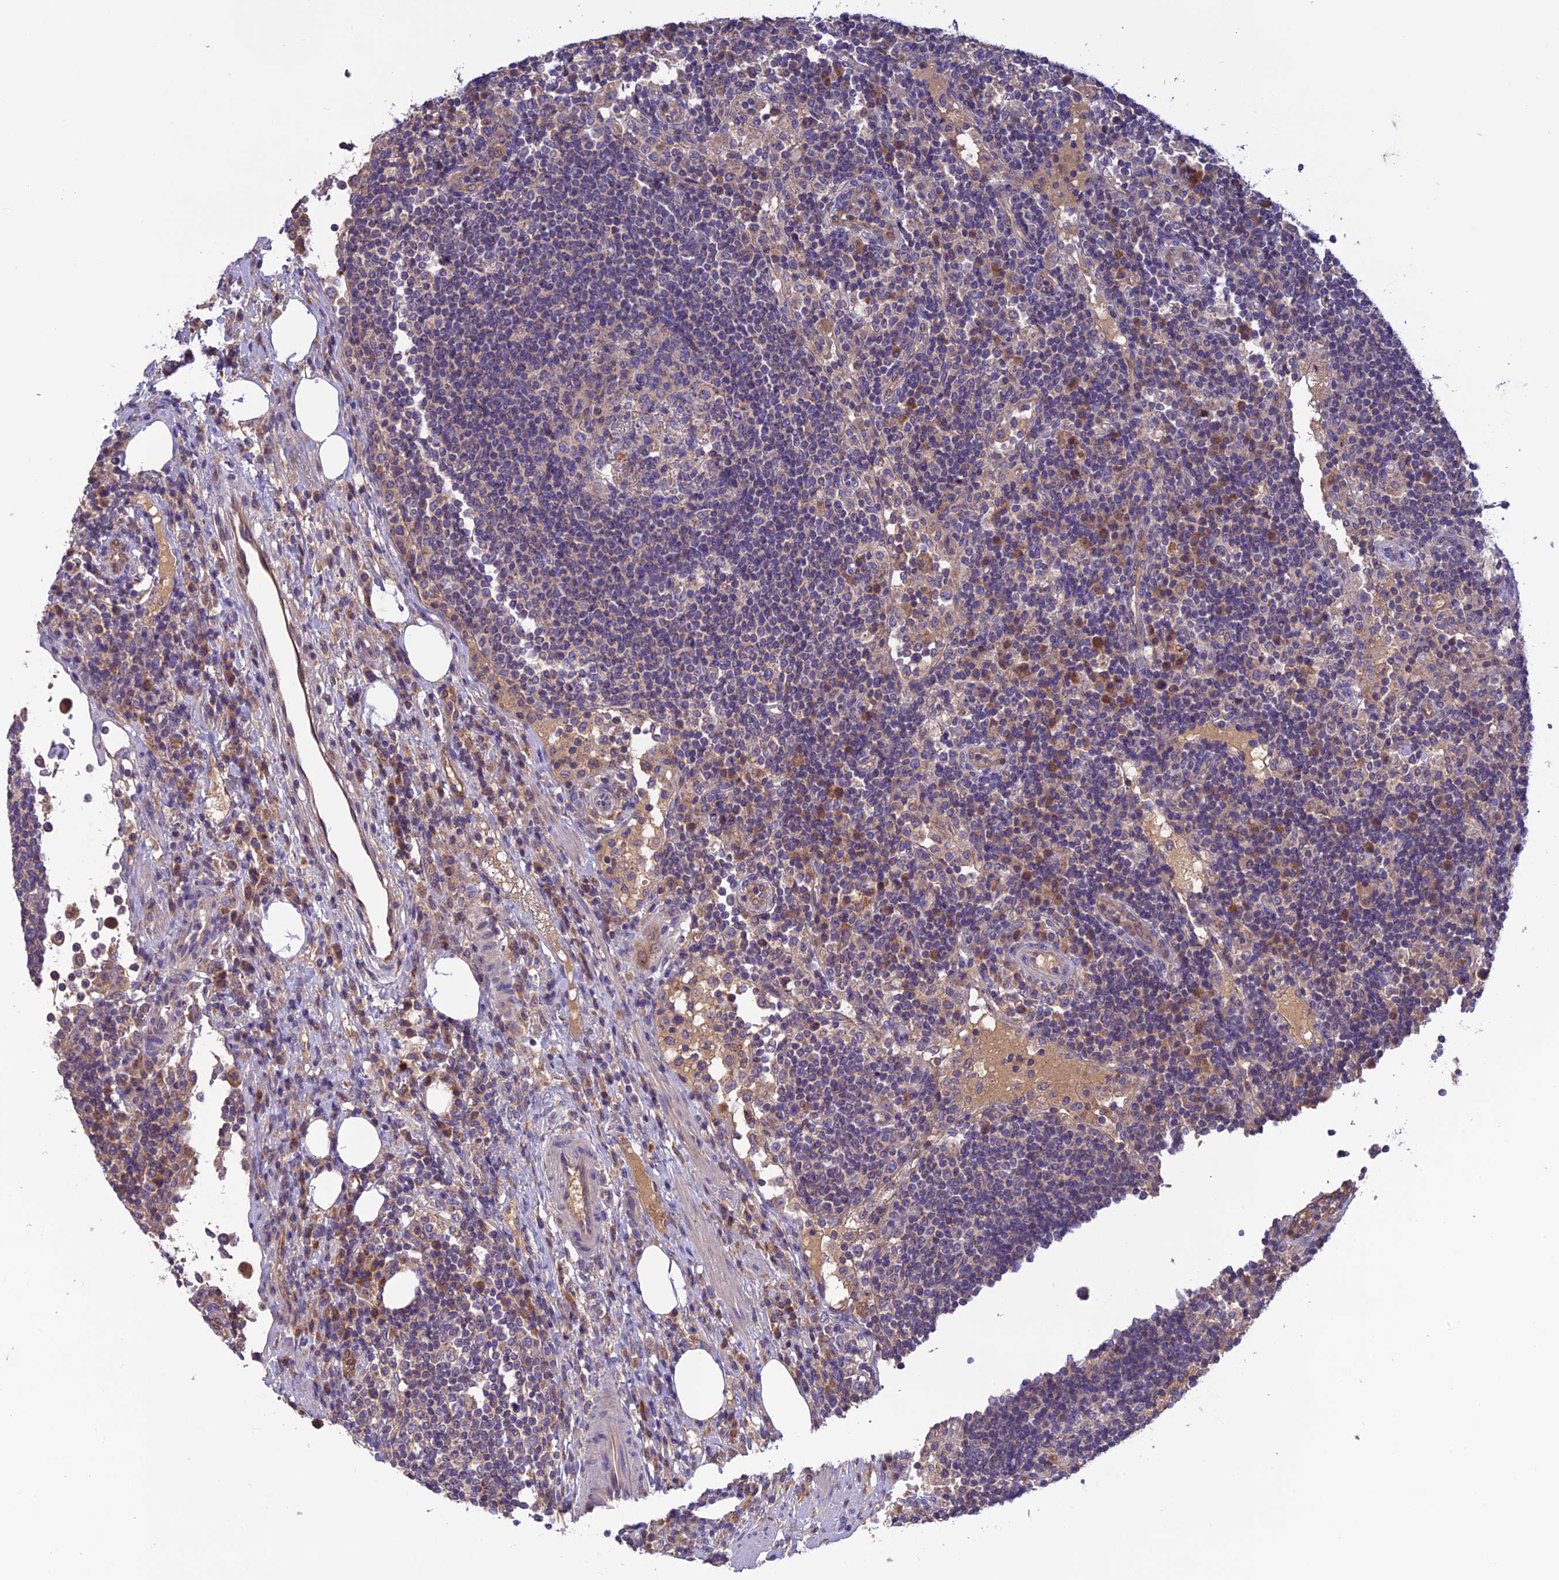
{"staining": {"intensity": "weak", "quantity": "<25%", "location": "cytoplasmic/membranous"}, "tissue": "lymph node", "cell_type": "Germinal center cells", "image_type": "normal", "snomed": [{"axis": "morphology", "description": "Normal tissue, NOS"}, {"axis": "topography", "description": "Lymph node"}], "caption": "The photomicrograph displays no staining of germinal center cells in normal lymph node.", "gene": "PZP", "patient": {"sex": "female", "age": 53}}